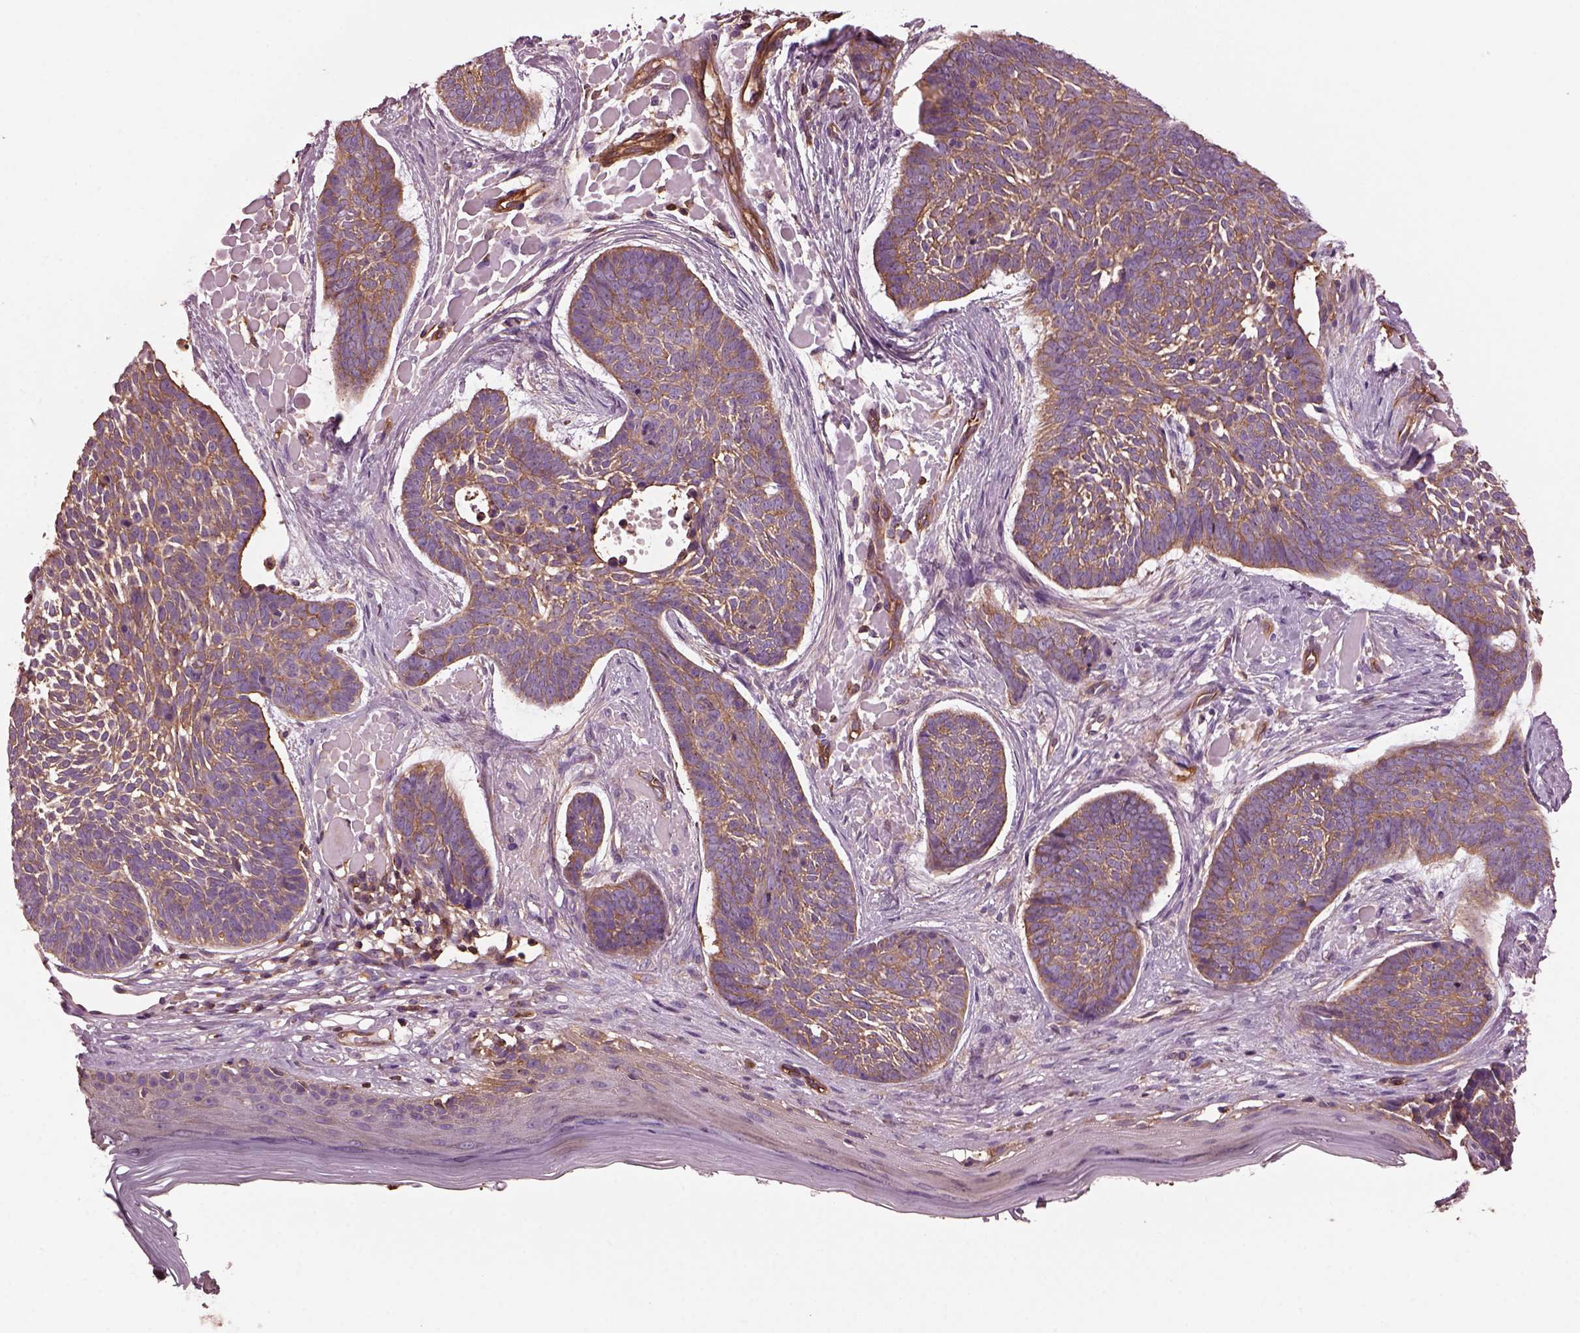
{"staining": {"intensity": "moderate", "quantity": ">75%", "location": "cytoplasmic/membranous"}, "tissue": "skin cancer", "cell_type": "Tumor cells", "image_type": "cancer", "snomed": [{"axis": "morphology", "description": "Basal cell carcinoma"}, {"axis": "topography", "description": "Skin"}], "caption": "A brown stain labels moderate cytoplasmic/membranous staining of a protein in human skin cancer (basal cell carcinoma) tumor cells.", "gene": "MYL6", "patient": {"sex": "male", "age": 85}}